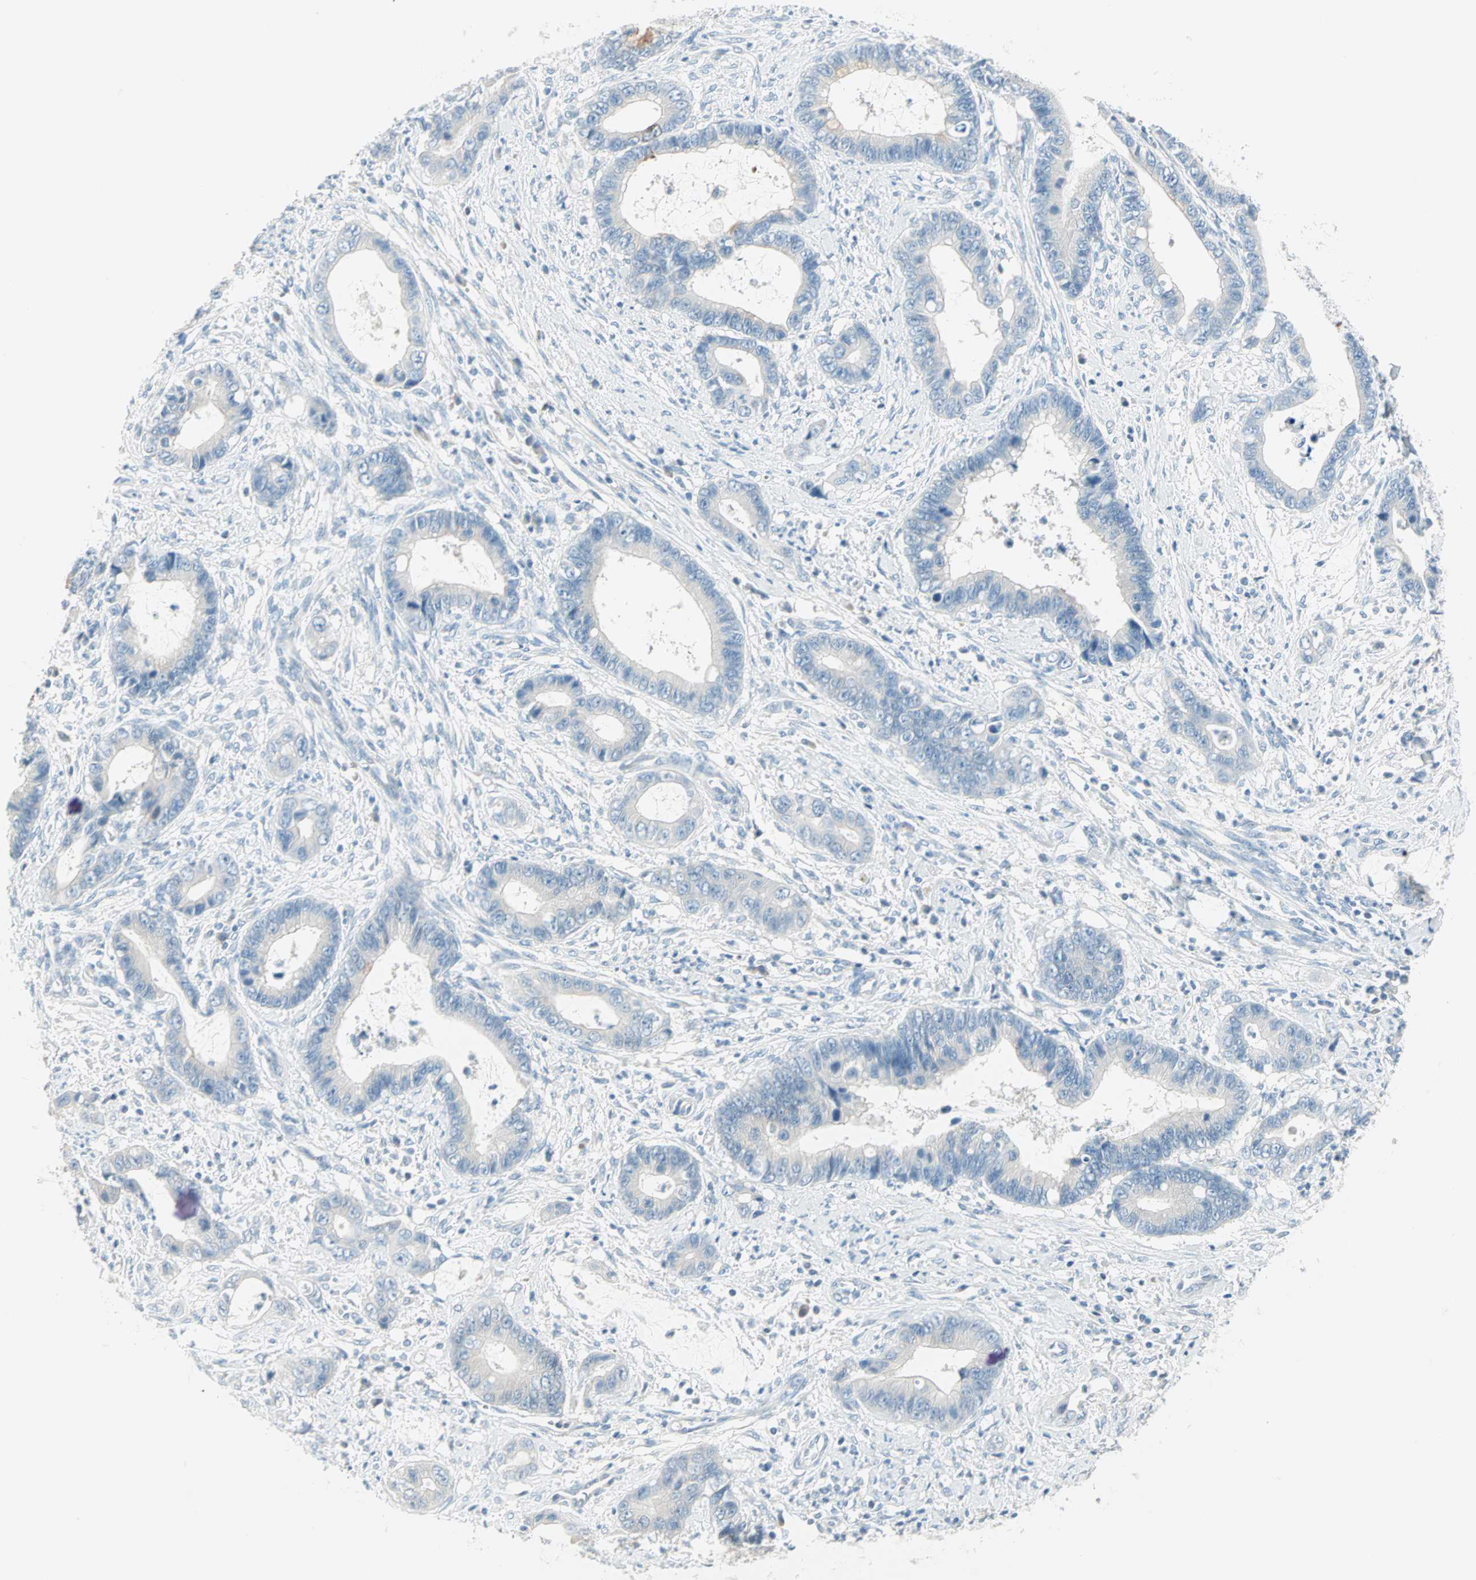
{"staining": {"intensity": "moderate", "quantity": "<25%", "location": "cytoplasmic/membranous"}, "tissue": "cervical cancer", "cell_type": "Tumor cells", "image_type": "cancer", "snomed": [{"axis": "morphology", "description": "Adenocarcinoma, NOS"}, {"axis": "topography", "description": "Cervix"}], "caption": "Cervical cancer (adenocarcinoma) stained for a protein shows moderate cytoplasmic/membranous positivity in tumor cells. Nuclei are stained in blue.", "gene": "SULT1C2", "patient": {"sex": "female", "age": 44}}